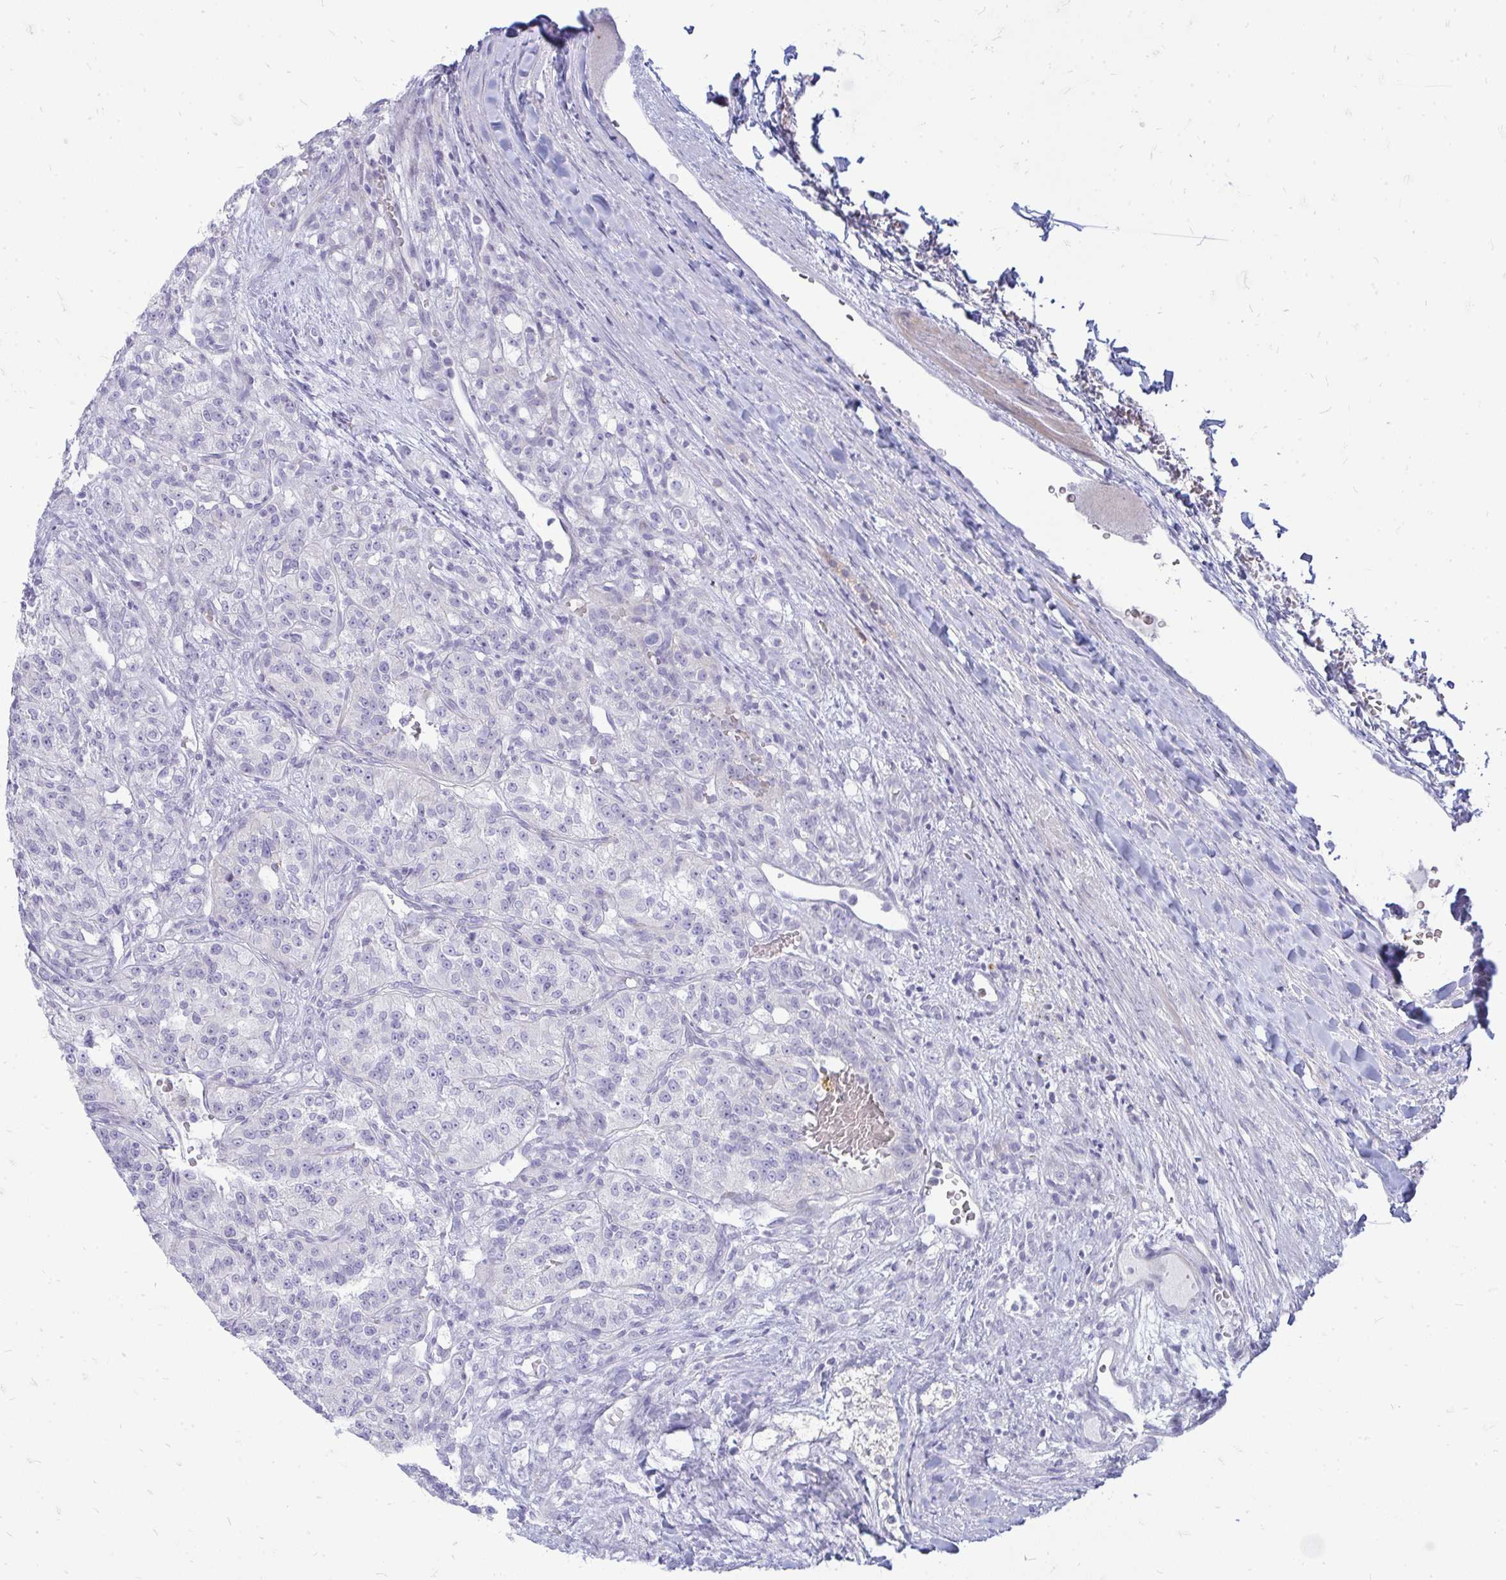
{"staining": {"intensity": "negative", "quantity": "none", "location": "none"}, "tissue": "renal cancer", "cell_type": "Tumor cells", "image_type": "cancer", "snomed": [{"axis": "morphology", "description": "Adenocarcinoma, NOS"}, {"axis": "topography", "description": "Kidney"}], "caption": "This is an immunohistochemistry image of human adenocarcinoma (renal). There is no staining in tumor cells.", "gene": "TSPEAR", "patient": {"sex": "female", "age": 63}}